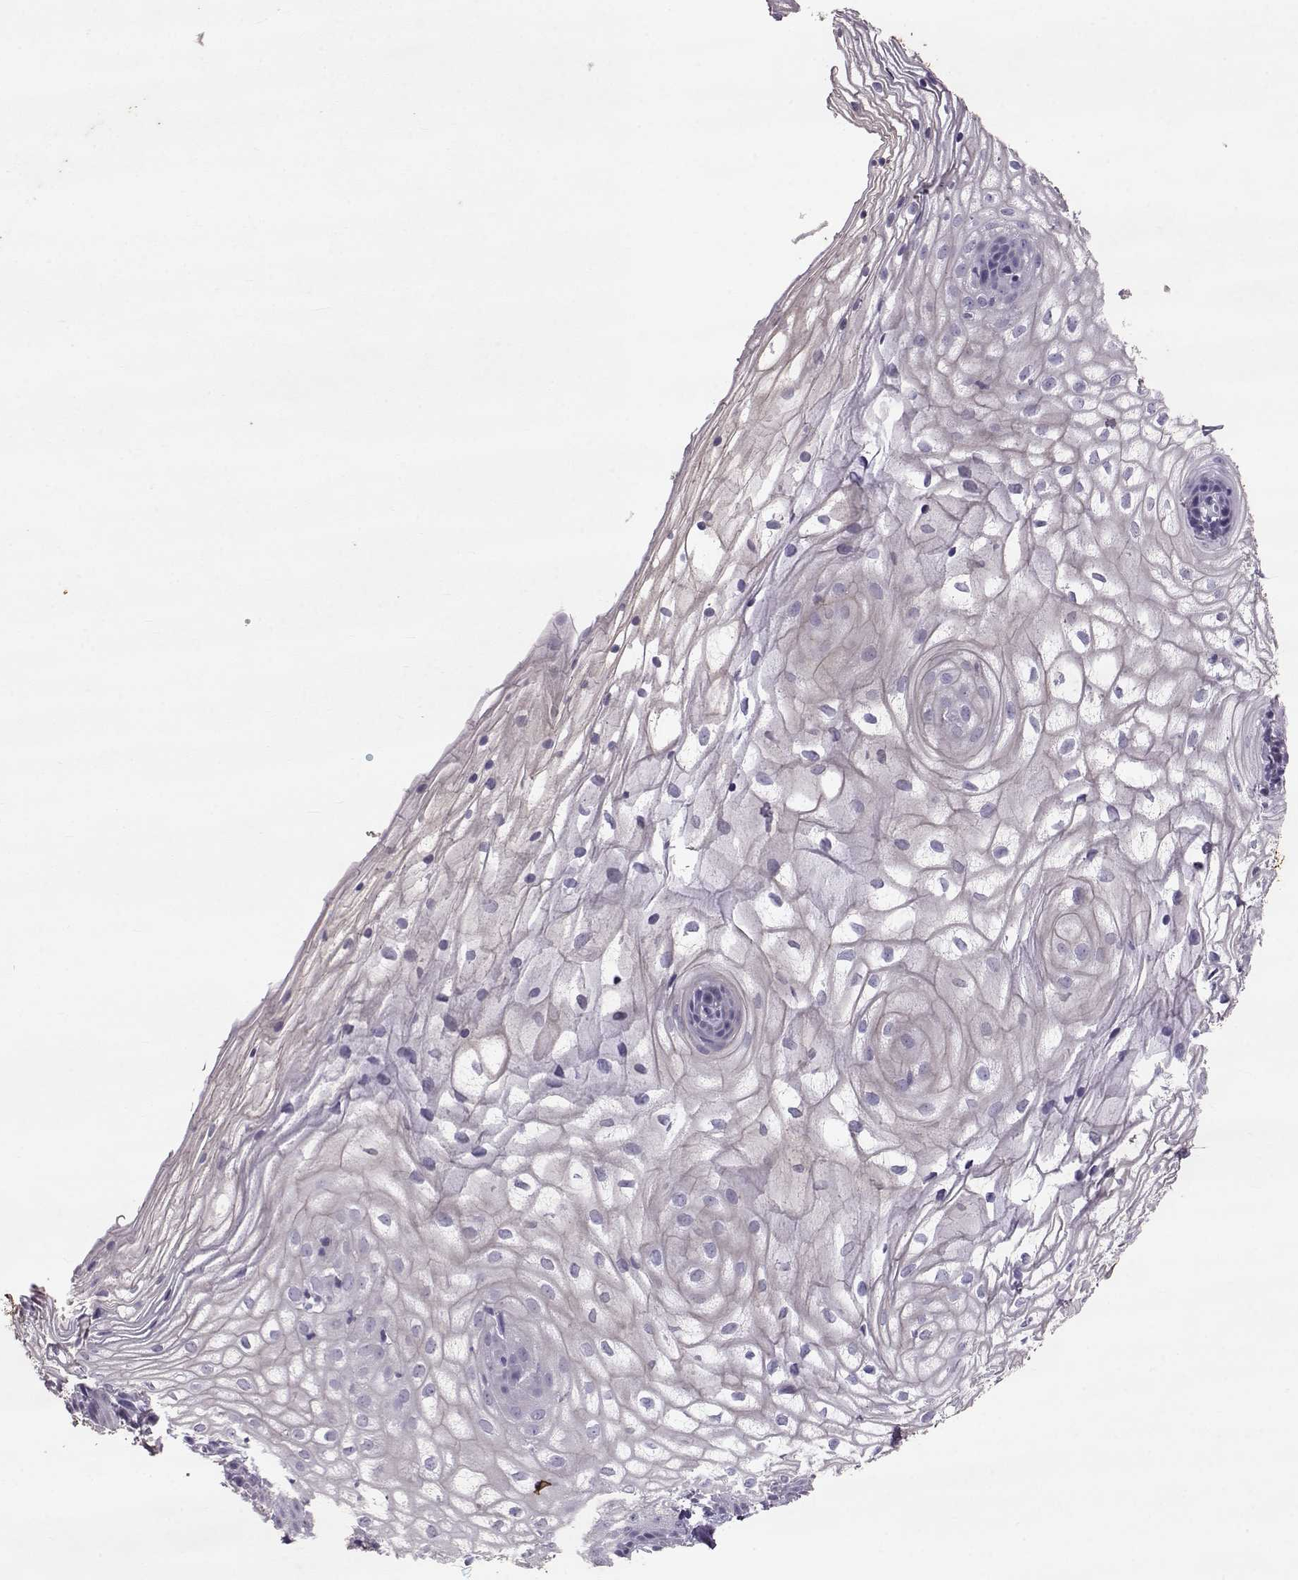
{"staining": {"intensity": "negative", "quantity": "none", "location": "none"}, "tissue": "vagina", "cell_type": "Squamous epithelial cells", "image_type": "normal", "snomed": [{"axis": "morphology", "description": "Normal tissue, NOS"}, {"axis": "topography", "description": "Vagina"}], "caption": "Image shows no significant protein staining in squamous epithelial cells of normal vagina. The staining is performed using DAB brown chromogen with nuclei counter-stained in using hematoxylin.", "gene": "RD3", "patient": {"sex": "female", "age": 34}}